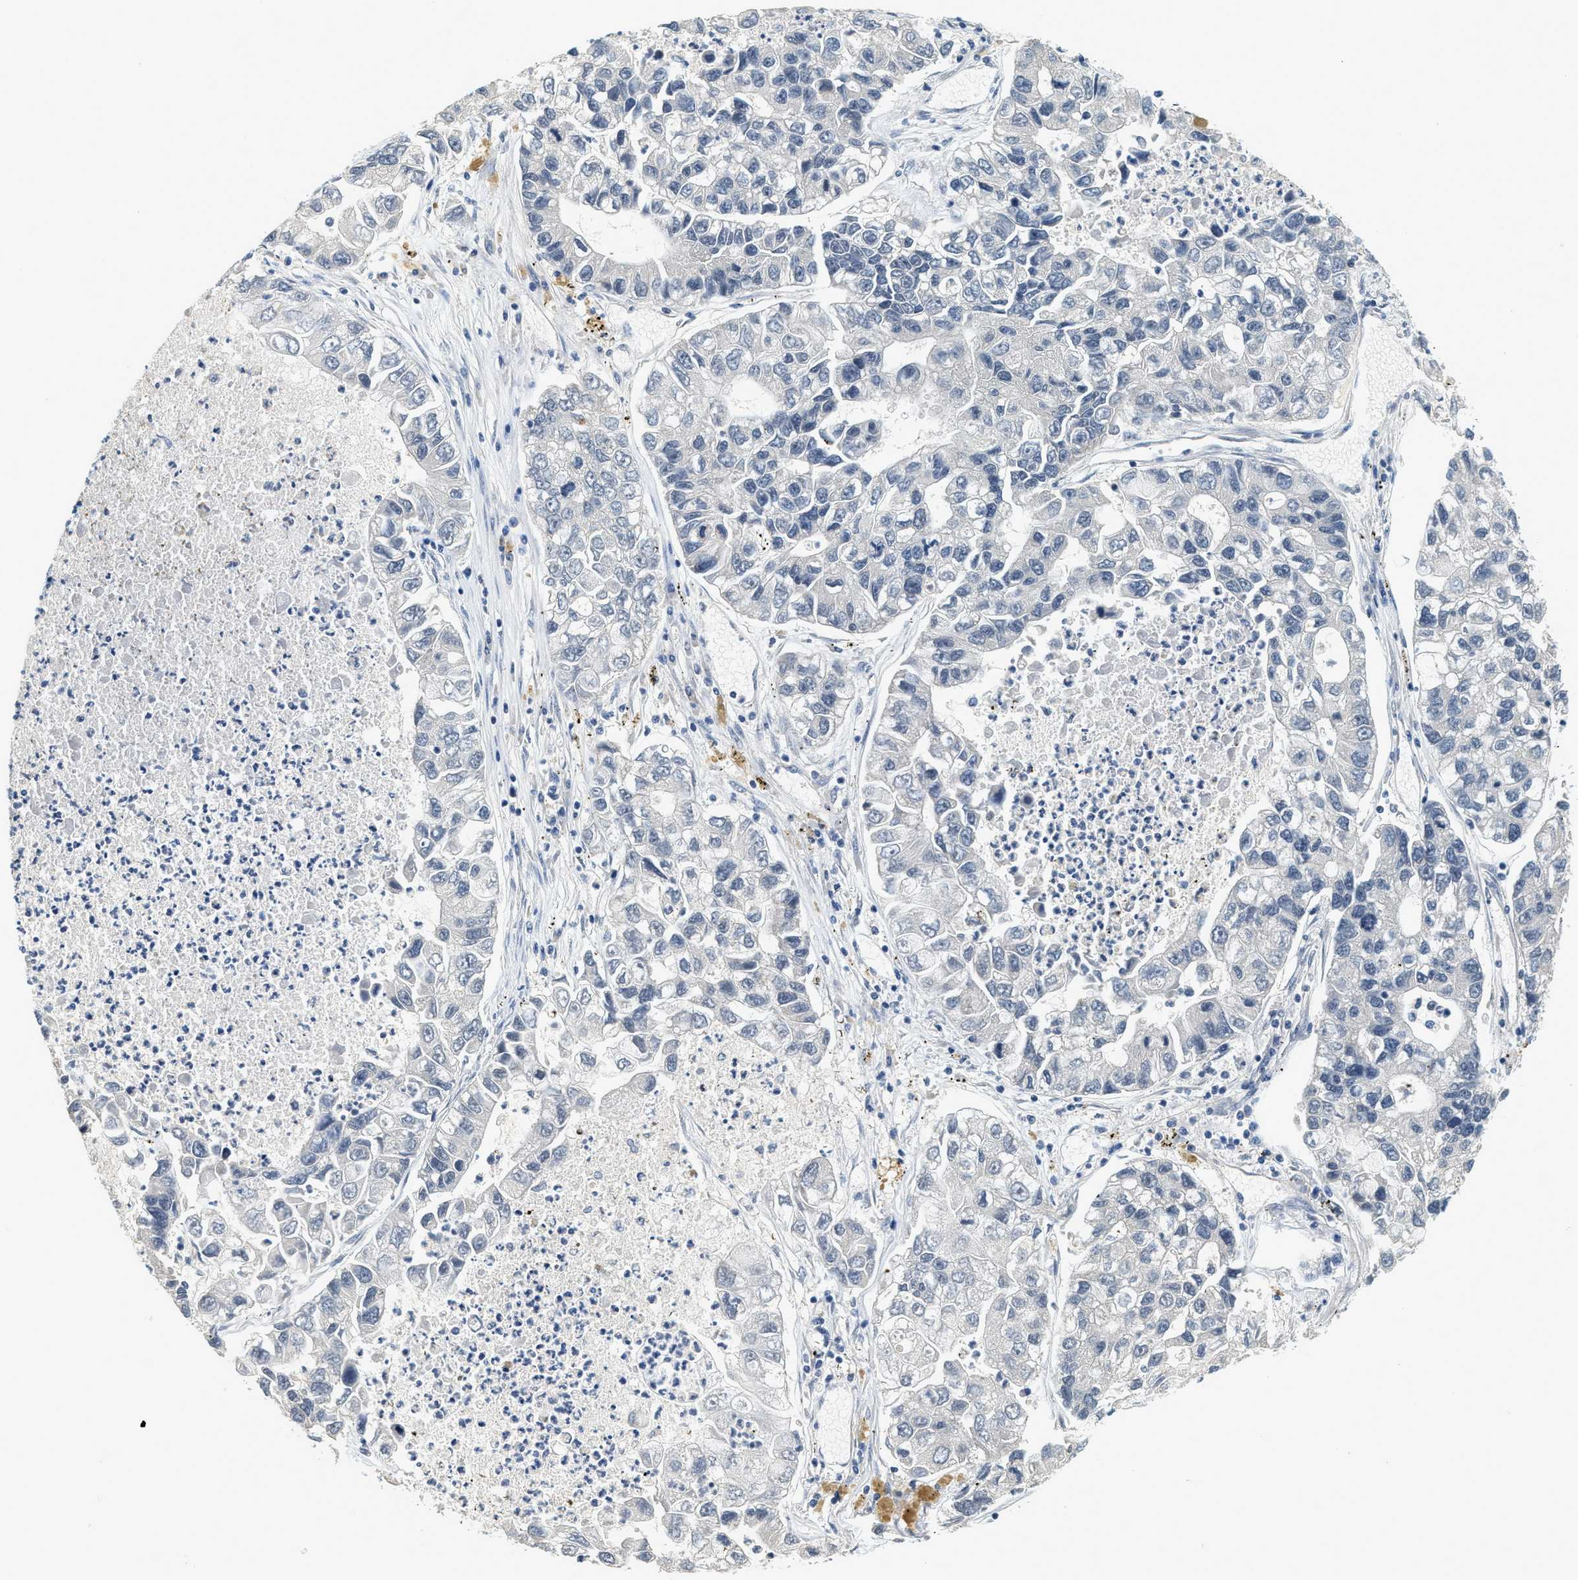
{"staining": {"intensity": "negative", "quantity": "none", "location": "none"}, "tissue": "lung cancer", "cell_type": "Tumor cells", "image_type": "cancer", "snomed": [{"axis": "morphology", "description": "Adenocarcinoma, NOS"}, {"axis": "topography", "description": "Lung"}], "caption": "Tumor cells are negative for brown protein staining in lung cancer.", "gene": "MZF1", "patient": {"sex": "female", "age": 51}}